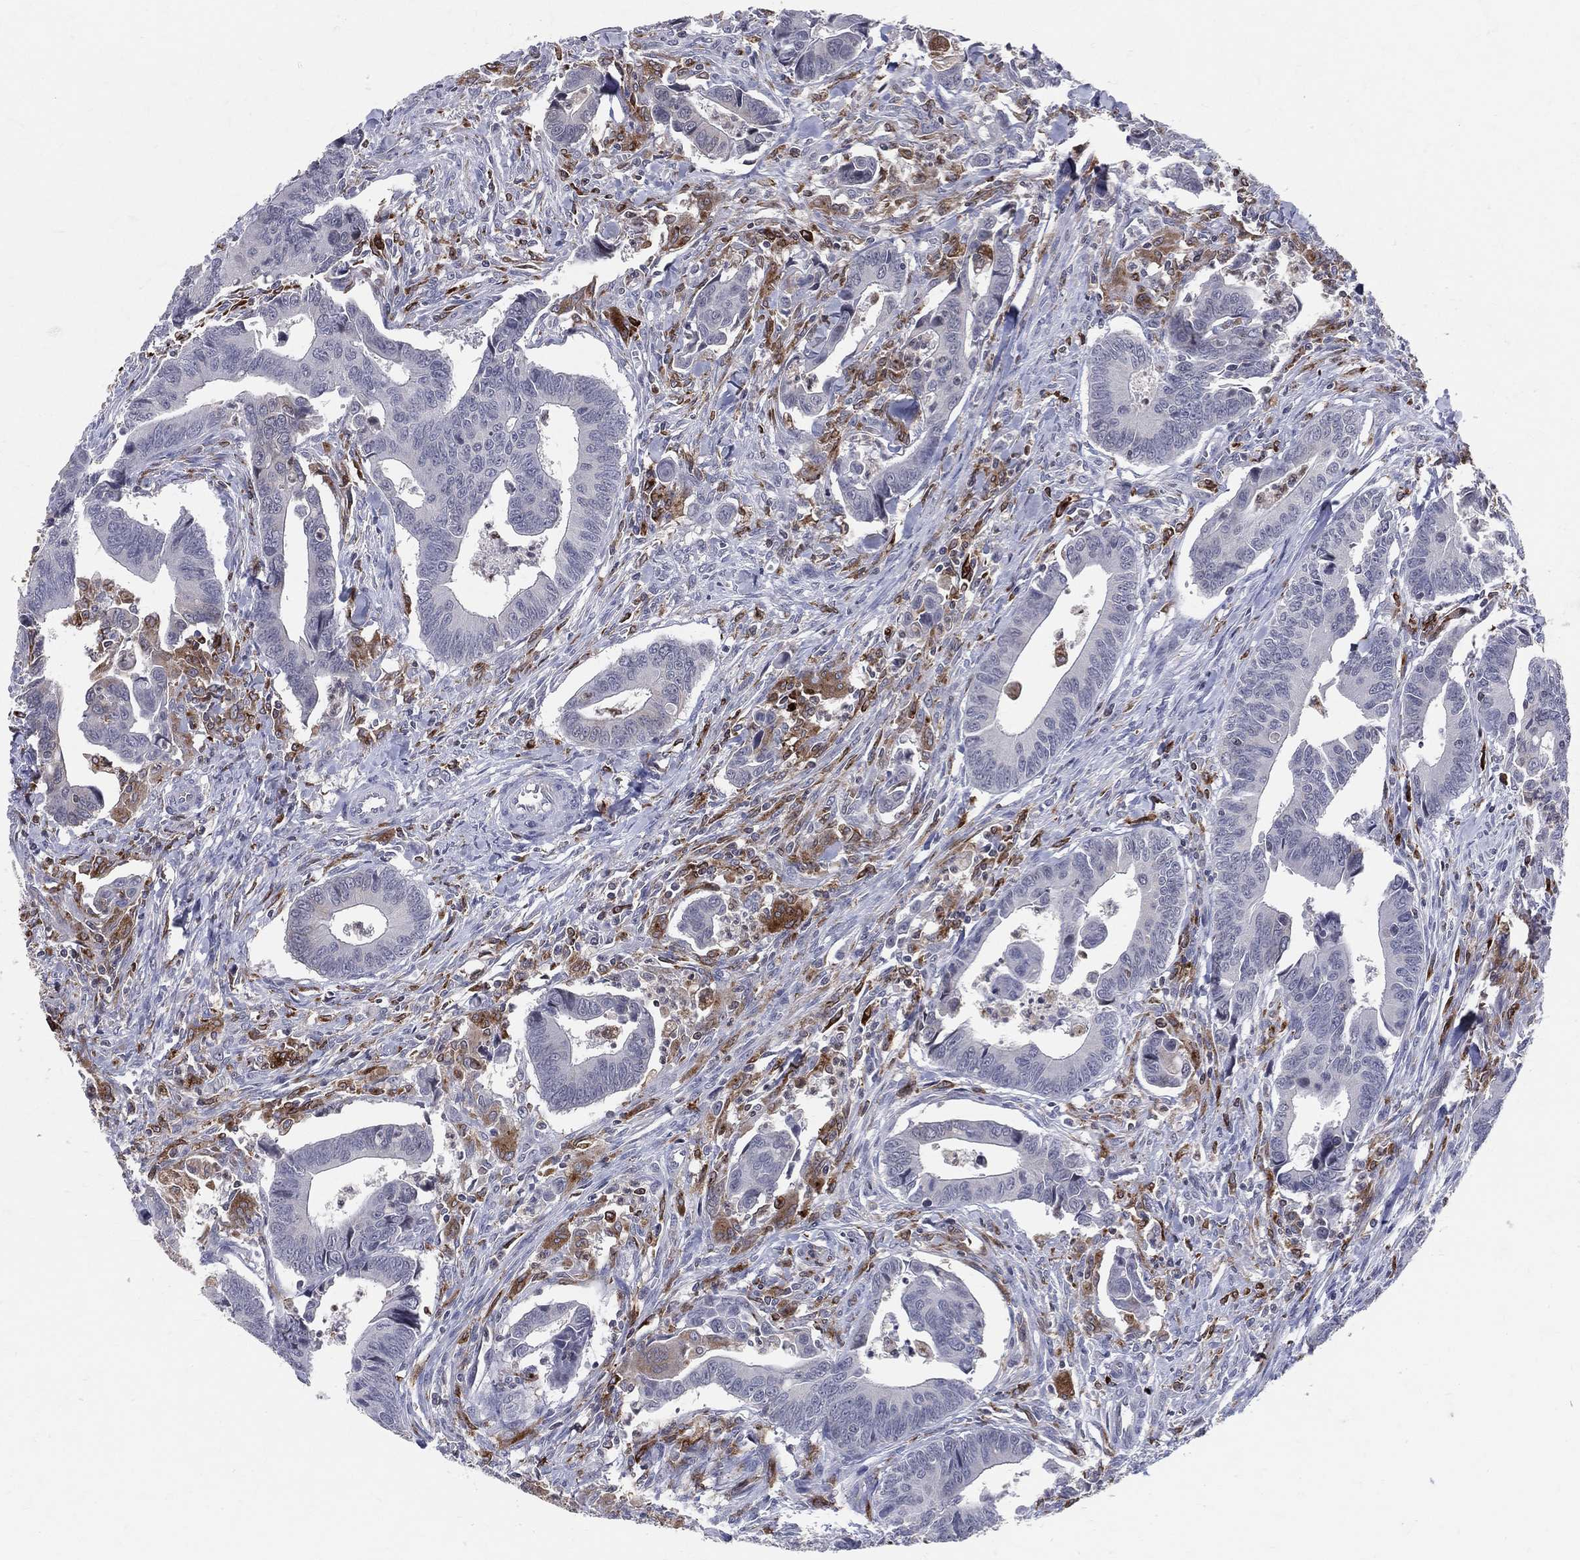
{"staining": {"intensity": "negative", "quantity": "none", "location": "none"}, "tissue": "colorectal cancer", "cell_type": "Tumor cells", "image_type": "cancer", "snomed": [{"axis": "morphology", "description": "Adenocarcinoma, NOS"}, {"axis": "topography", "description": "Rectum"}], "caption": "Immunohistochemistry image of human adenocarcinoma (colorectal) stained for a protein (brown), which shows no expression in tumor cells.", "gene": "CD74", "patient": {"sex": "male", "age": 67}}